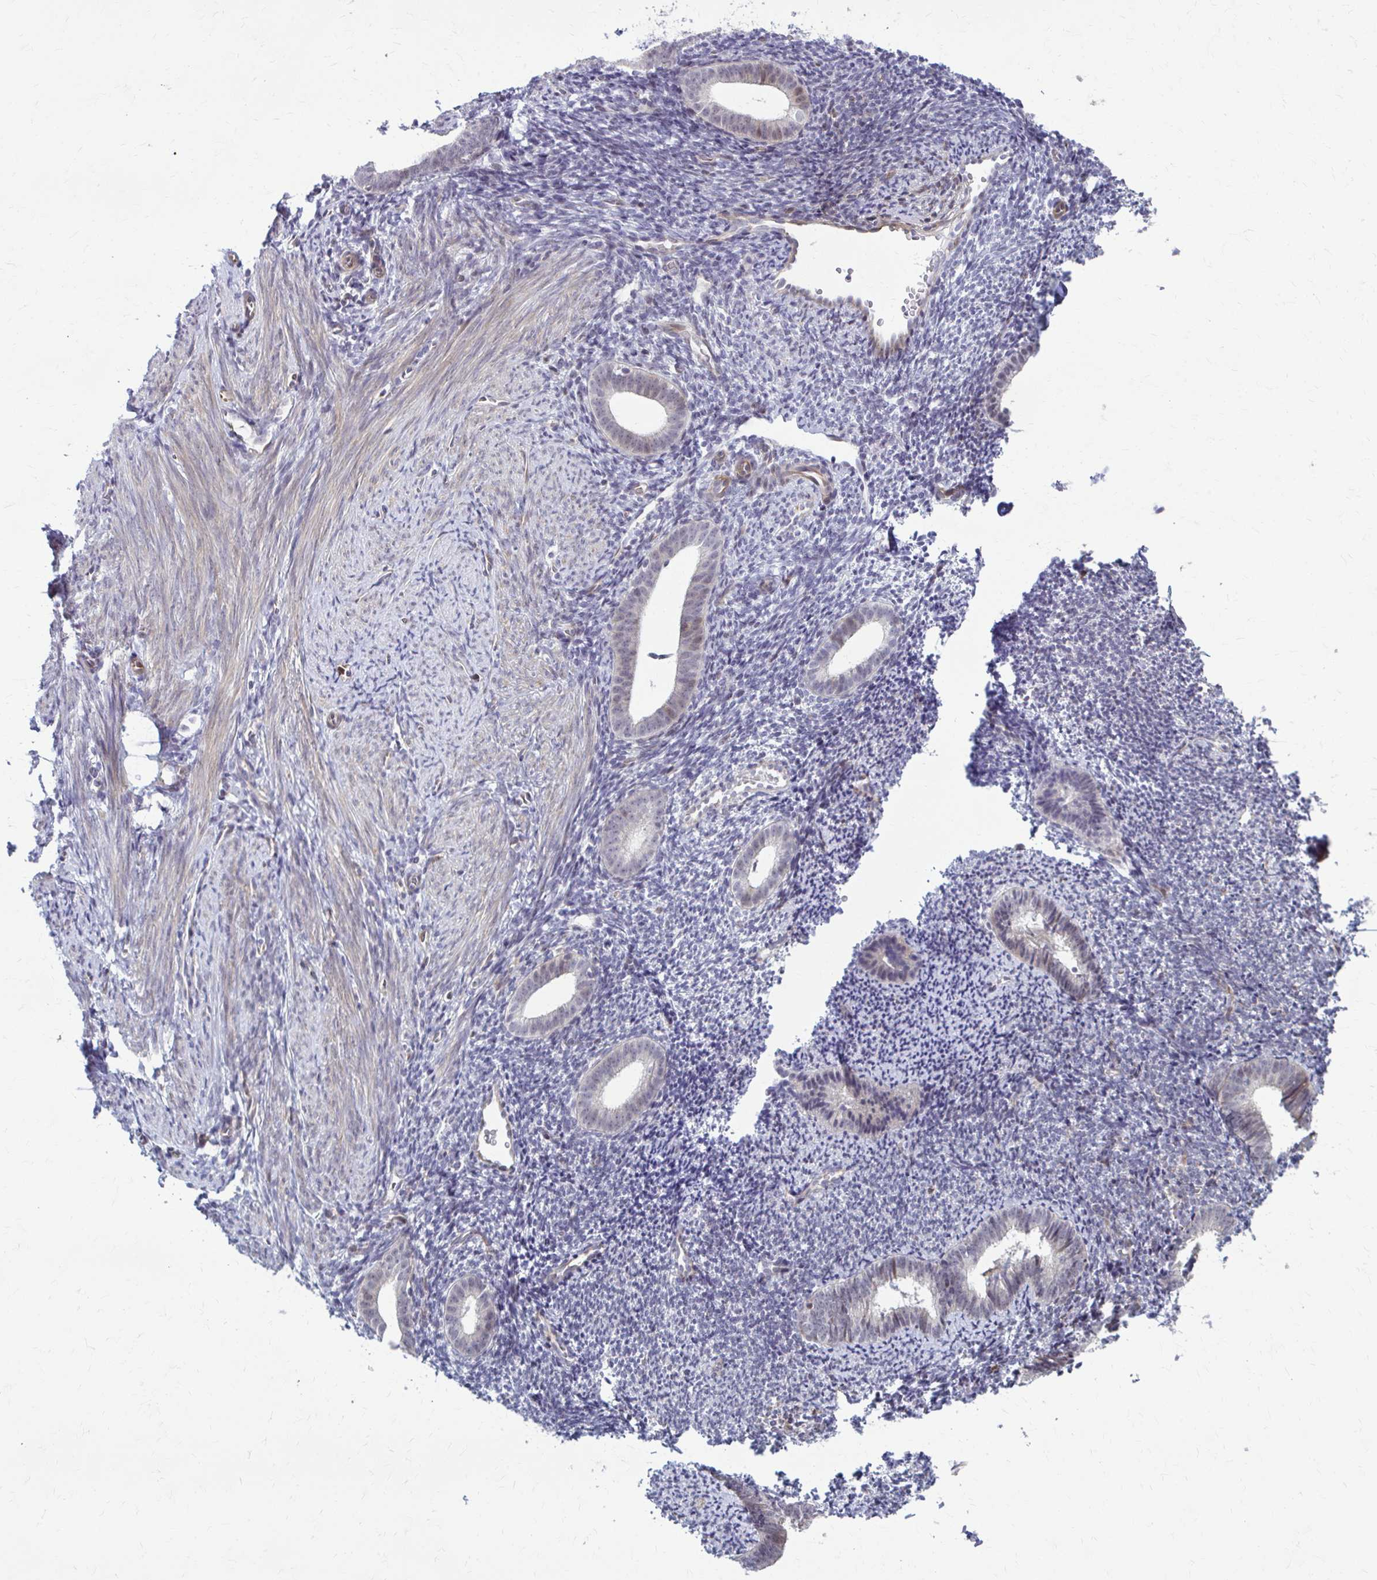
{"staining": {"intensity": "negative", "quantity": "none", "location": "none"}, "tissue": "endometrium", "cell_type": "Cells in endometrial stroma", "image_type": "normal", "snomed": [{"axis": "morphology", "description": "Normal tissue, NOS"}, {"axis": "topography", "description": "Endometrium"}], "caption": "High power microscopy image of an immunohistochemistry micrograph of unremarkable endometrium, revealing no significant expression in cells in endometrial stroma.", "gene": "MAF1", "patient": {"sex": "female", "age": 39}}